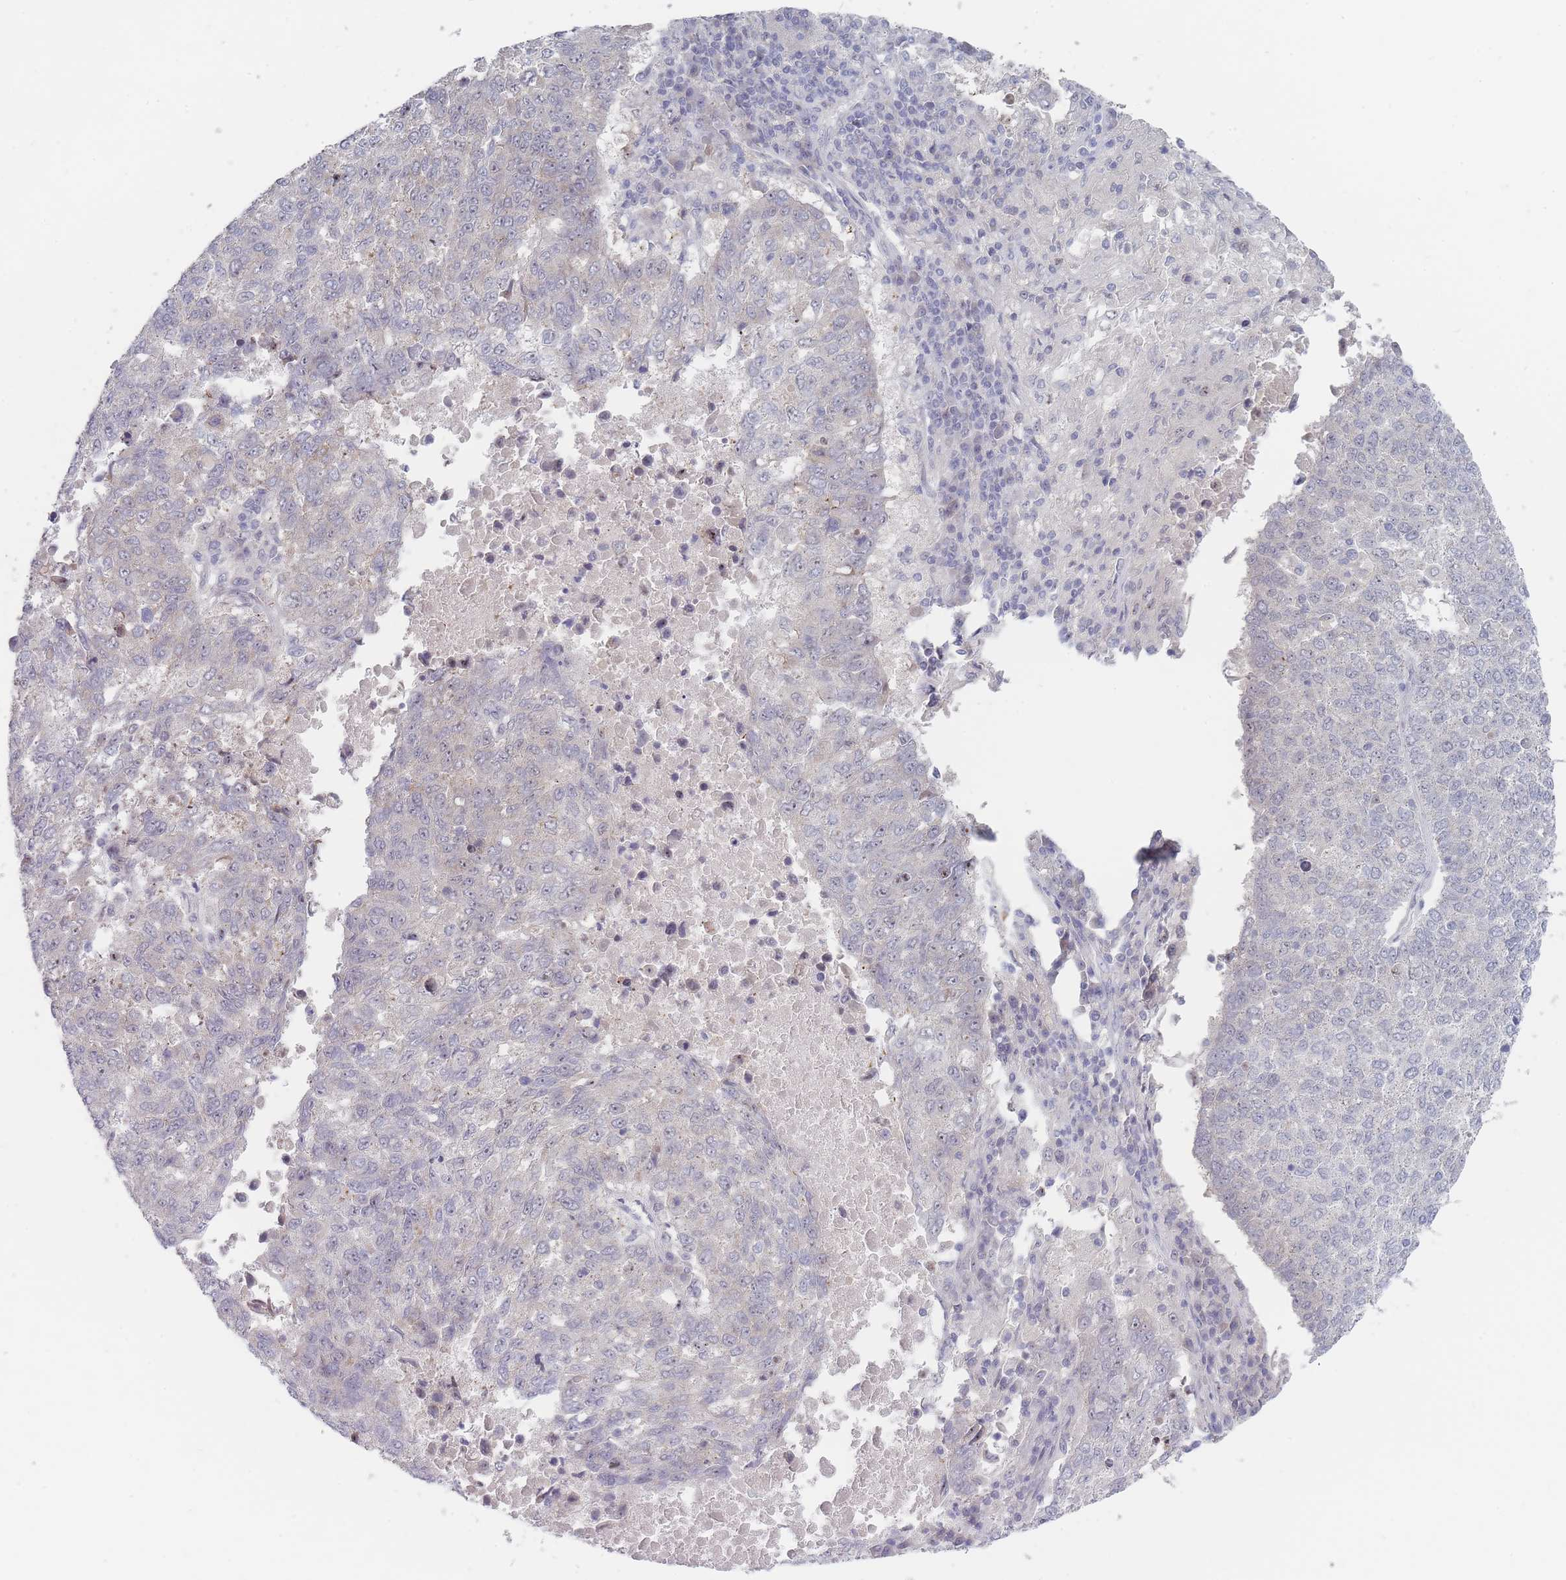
{"staining": {"intensity": "weak", "quantity": "<25%", "location": "nuclear"}, "tissue": "lung cancer", "cell_type": "Tumor cells", "image_type": "cancer", "snomed": [{"axis": "morphology", "description": "Squamous cell carcinoma, NOS"}, {"axis": "topography", "description": "Lung"}], "caption": "Immunohistochemistry histopathology image of lung squamous cell carcinoma stained for a protein (brown), which exhibits no expression in tumor cells.", "gene": "RNF8", "patient": {"sex": "male", "age": 73}}